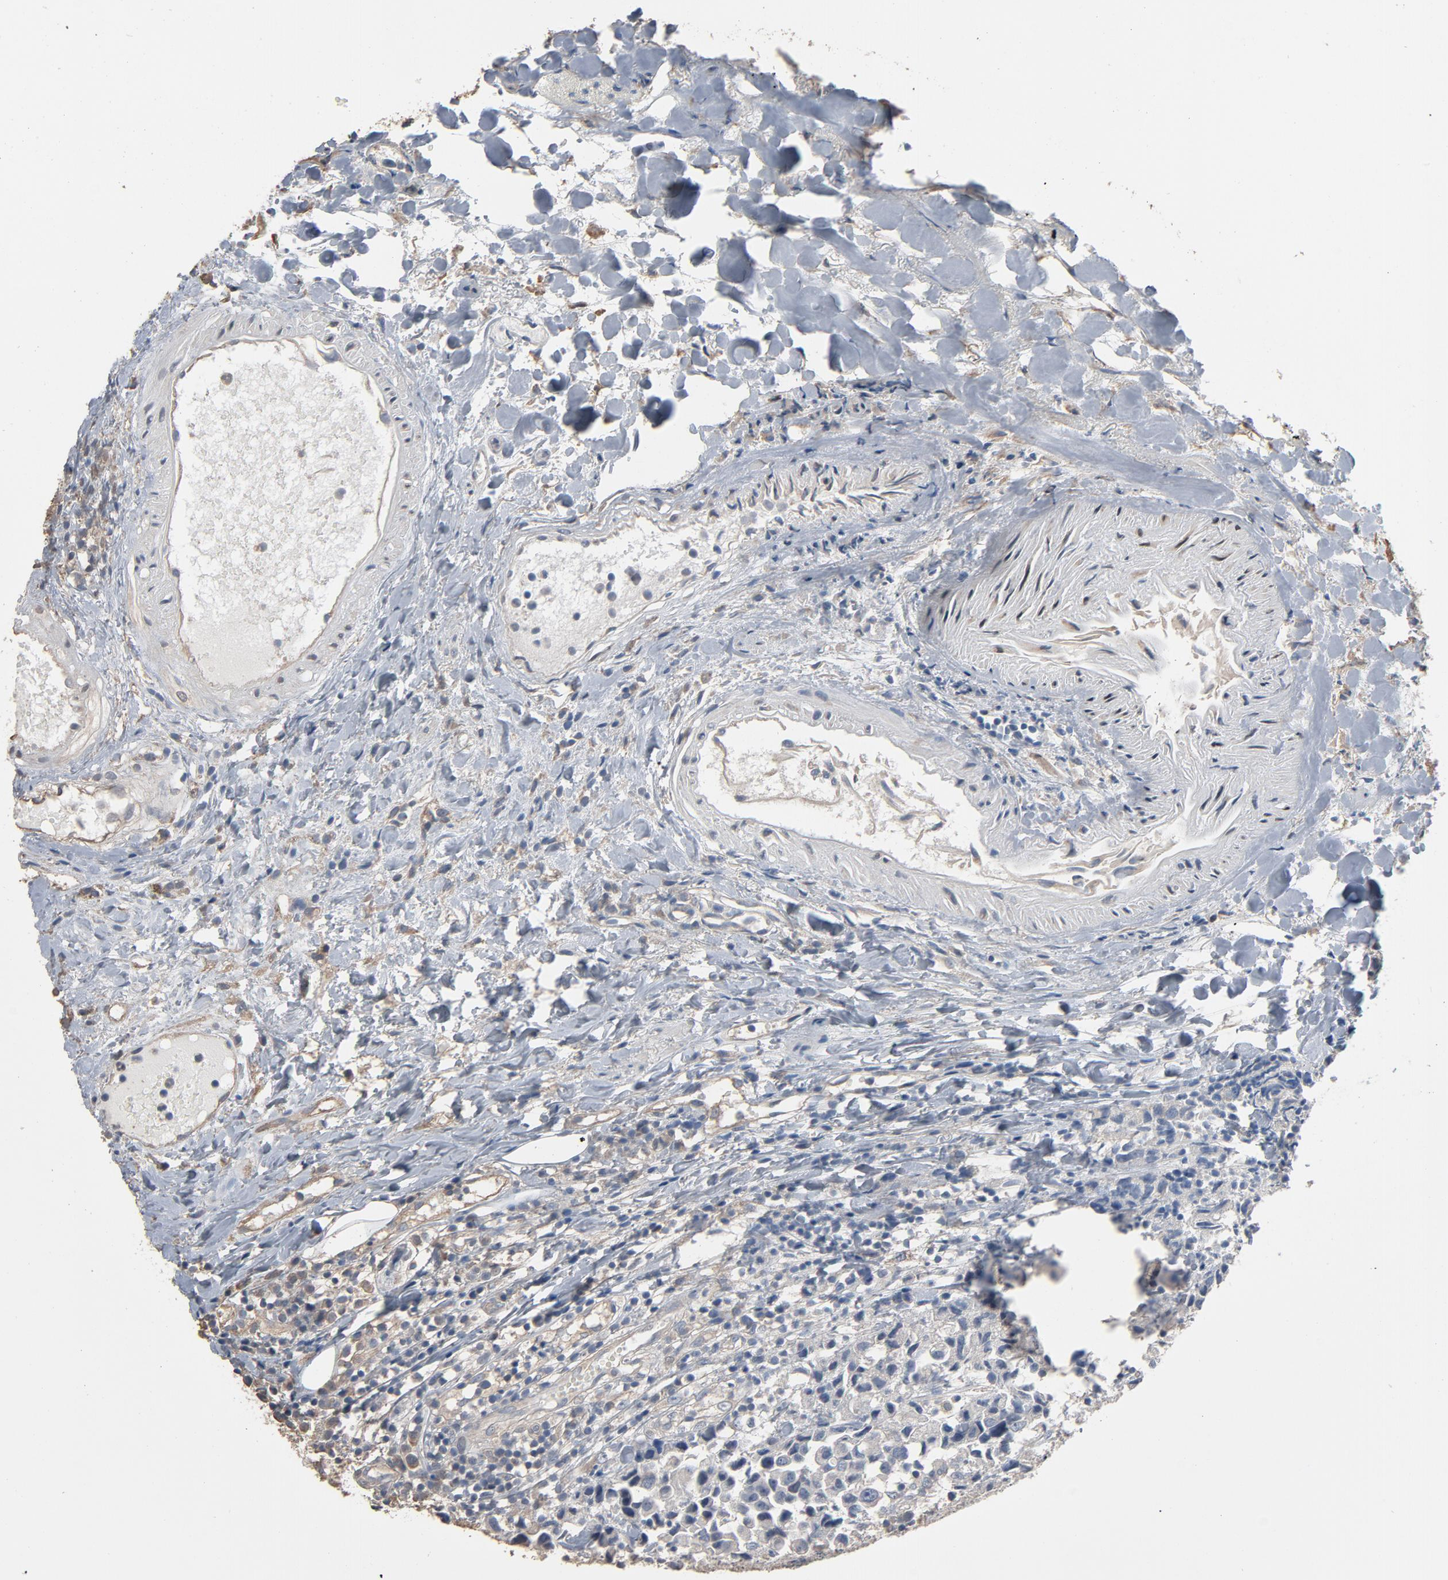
{"staining": {"intensity": "negative", "quantity": "none", "location": "none"}, "tissue": "urothelial cancer", "cell_type": "Tumor cells", "image_type": "cancer", "snomed": [{"axis": "morphology", "description": "Urothelial carcinoma, High grade"}, {"axis": "topography", "description": "Urinary bladder"}], "caption": "Photomicrograph shows no significant protein positivity in tumor cells of high-grade urothelial carcinoma.", "gene": "SOX6", "patient": {"sex": "female", "age": 75}}